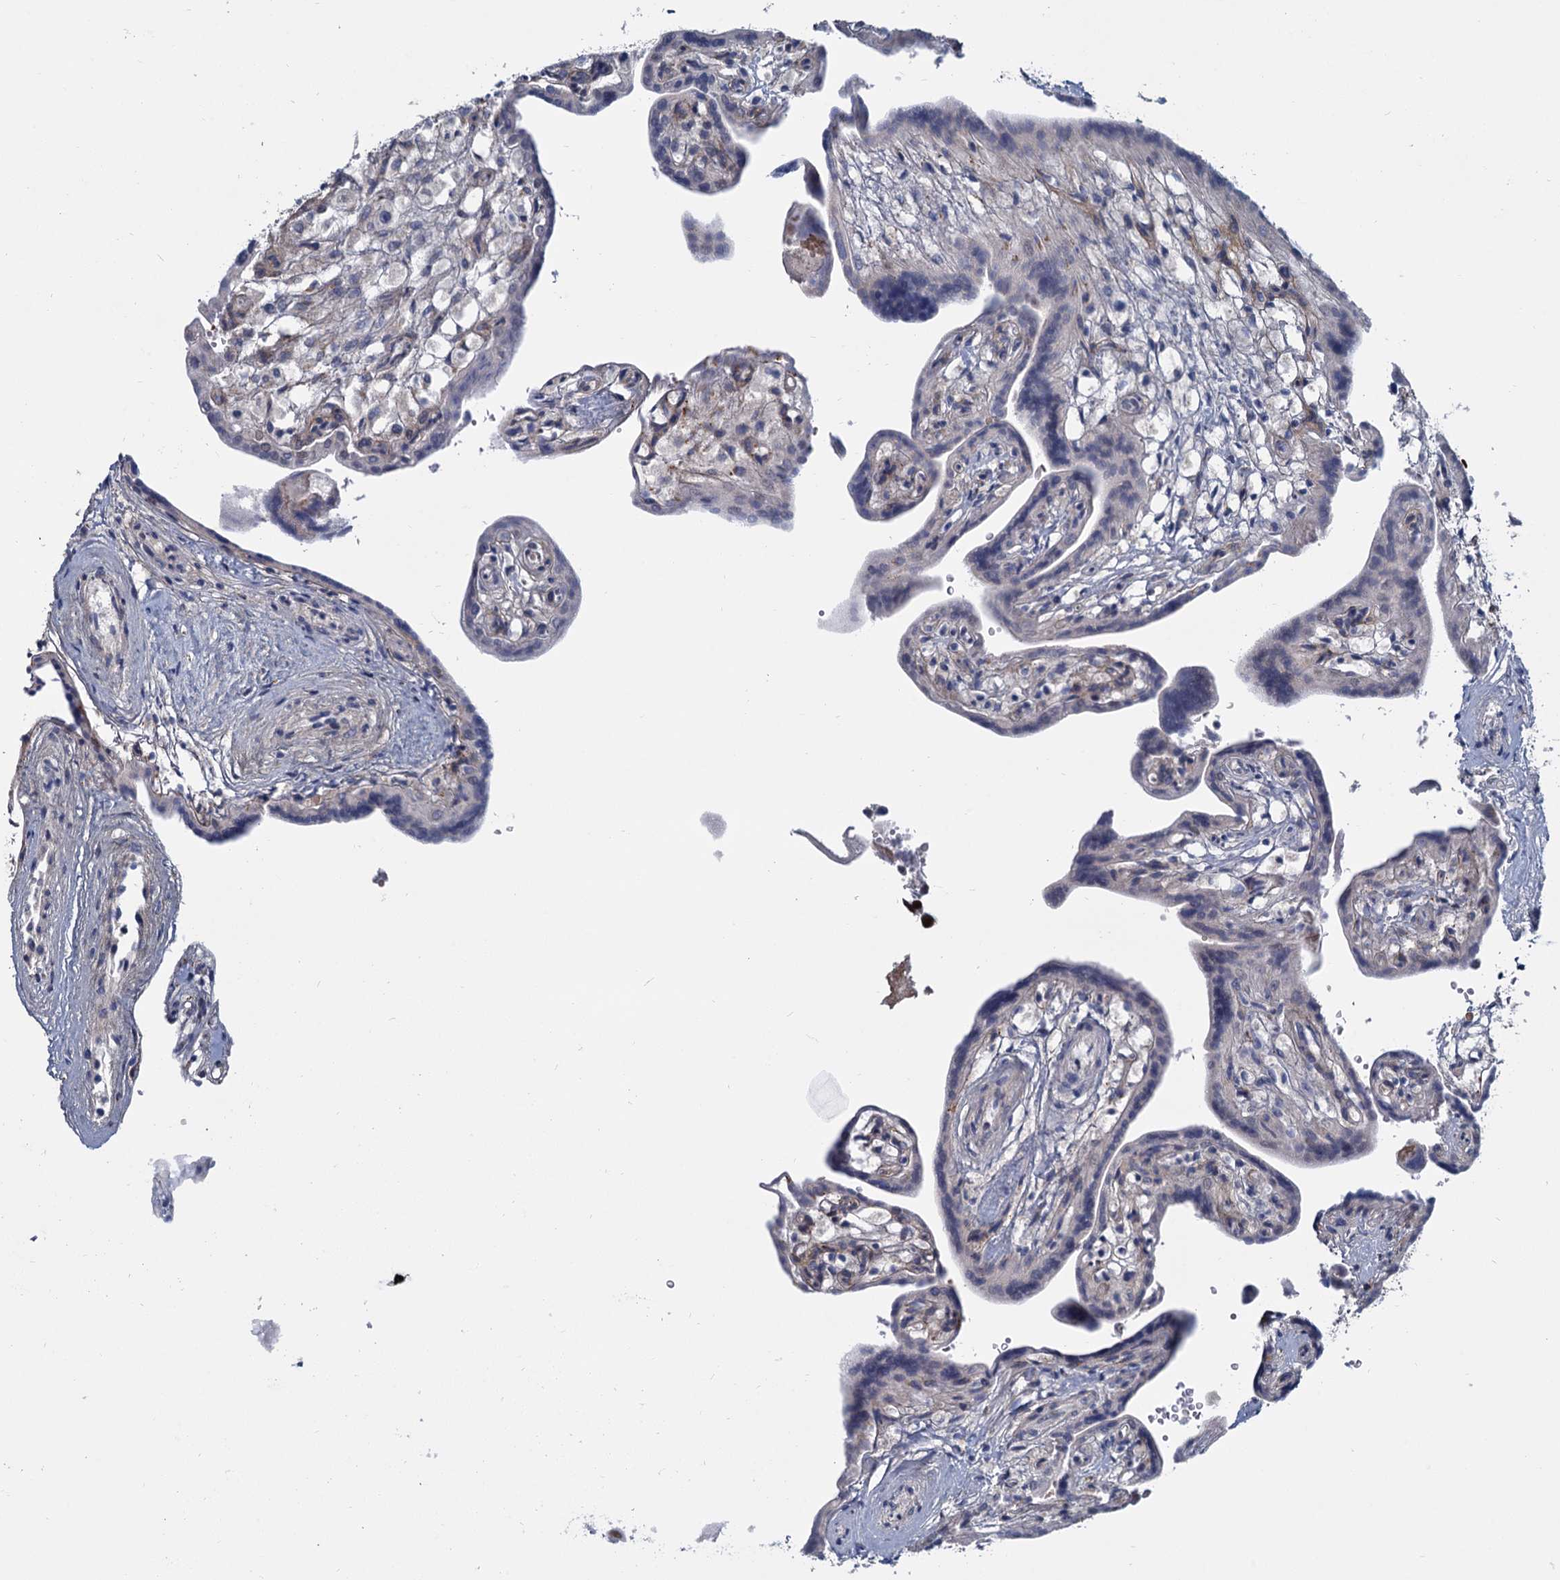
{"staining": {"intensity": "moderate", "quantity": "<25%", "location": "nuclear"}, "tissue": "placenta", "cell_type": "Trophoblastic cells", "image_type": "normal", "snomed": [{"axis": "morphology", "description": "Normal tissue, NOS"}, {"axis": "topography", "description": "Placenta"}], "caption": "Placenta stained with IHC exhibits moderate nuclear positivity in about <25% of trophoblastic cells.", "gene": "RPRD1A", "patient": {"sex": "female", "age": 37}}